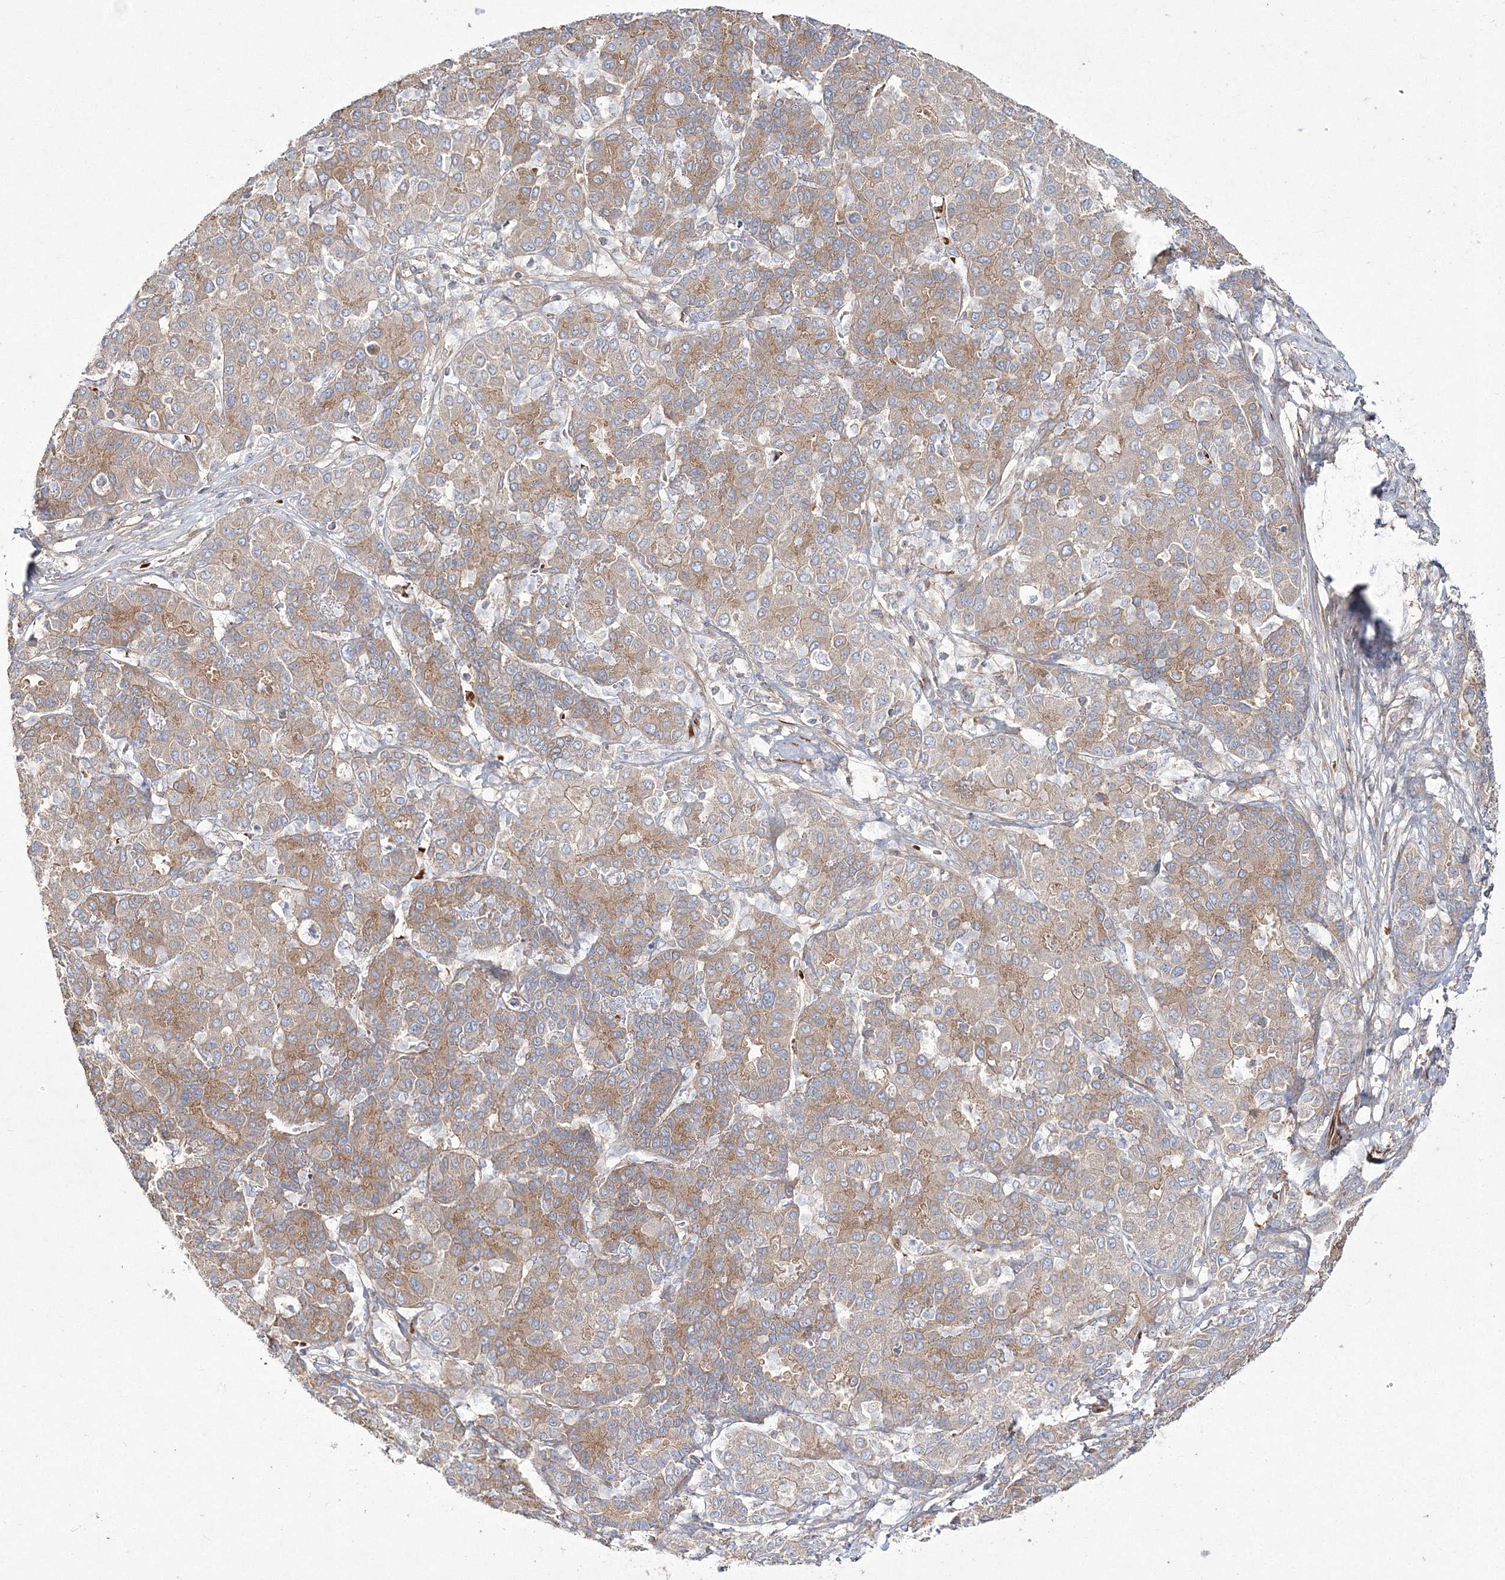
{"staining": {"intensity": "weak", "quantity": "25%-75%", "location": "cytoplasmic/membranous"}, "tissue": "liver cancer", "cell_type": "Tumor cells", "image_type": "cancer", "snomed": [{"axis": "morphology", "description": "Carcinoma, Hepatocellular, NOS"}, {"axis": "topography", "description": "Liver"}], "caption": "Hepatocellular carcinoma (liver) was stained to show a protein in brown. There is low levels of weak cytoplasmic/membranous positivity in approximately 25%-75% of tumor cells.", "gene": "ZSWIM6", "patient": {"sex": "male", "age": 65}}